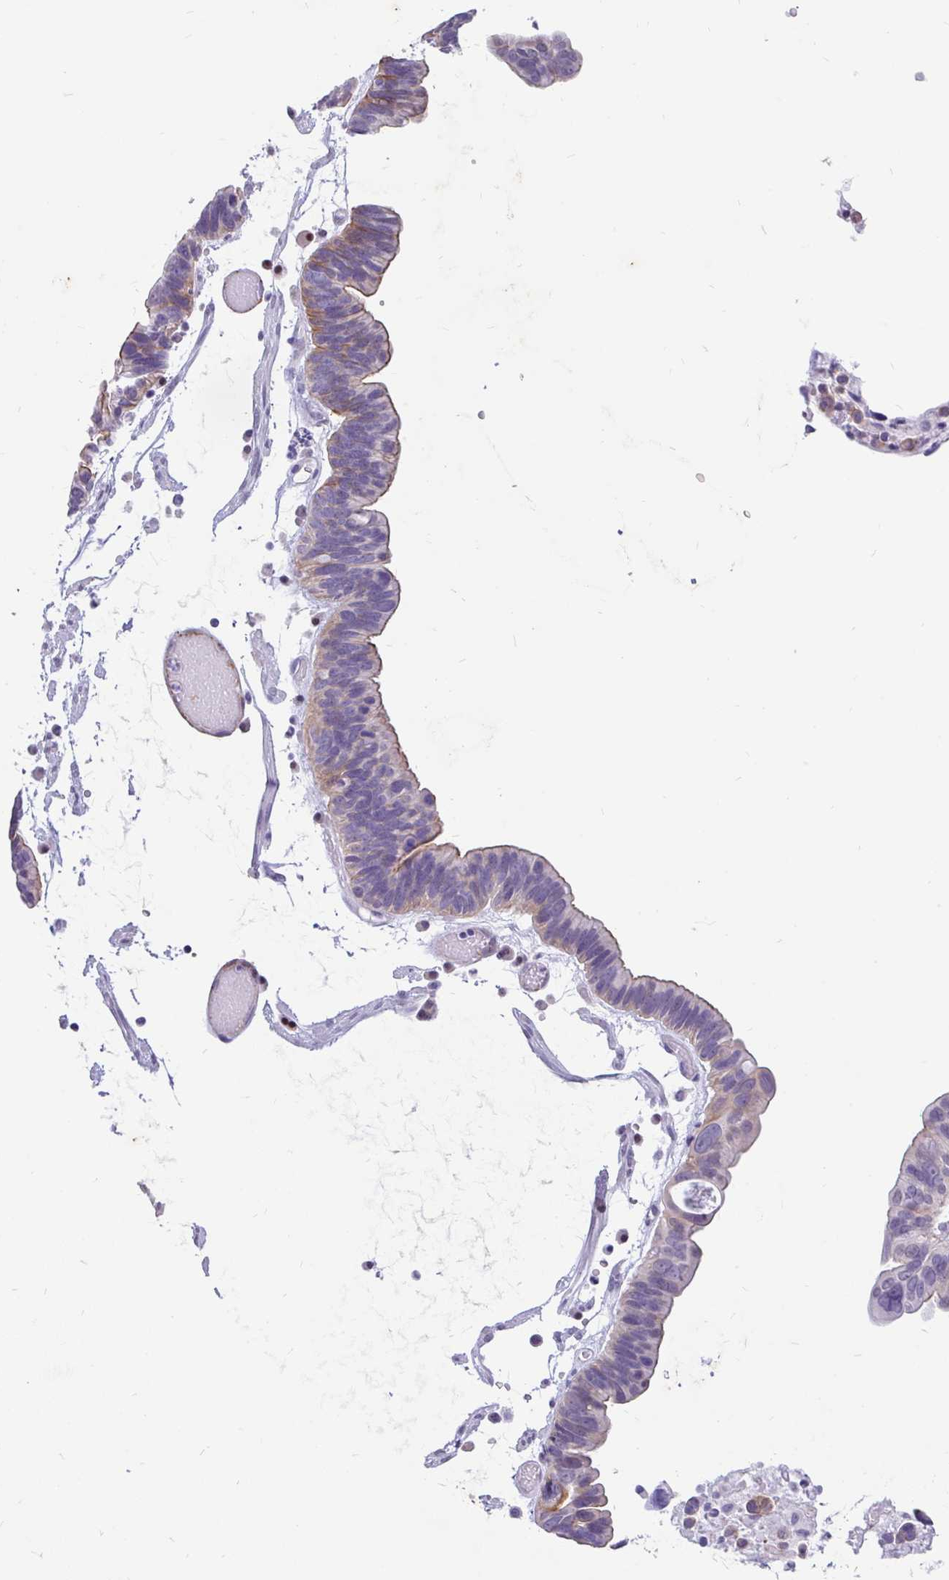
{"staining": {"intensity": "moderate", "quantity": "<25%", "location": "cytoplasmic/membranous"}, "tissue": "ovarian cancer", "cell_type": "Tumor cells", "image_type": "cancer", "snomed": [{"axis": "morphology", "description": "Cystadenocarcinoma, serous, NOS"}, {"axis": "topography", "description": "Ovary"}], "caption": "Protein expression by IHC exhibits moderate cytoplasmic/membranous positivity in about <25% of tumor cells in ovarian cancer.", "gene": "EML5", "patient": {"sex": "female", "age": 56}}